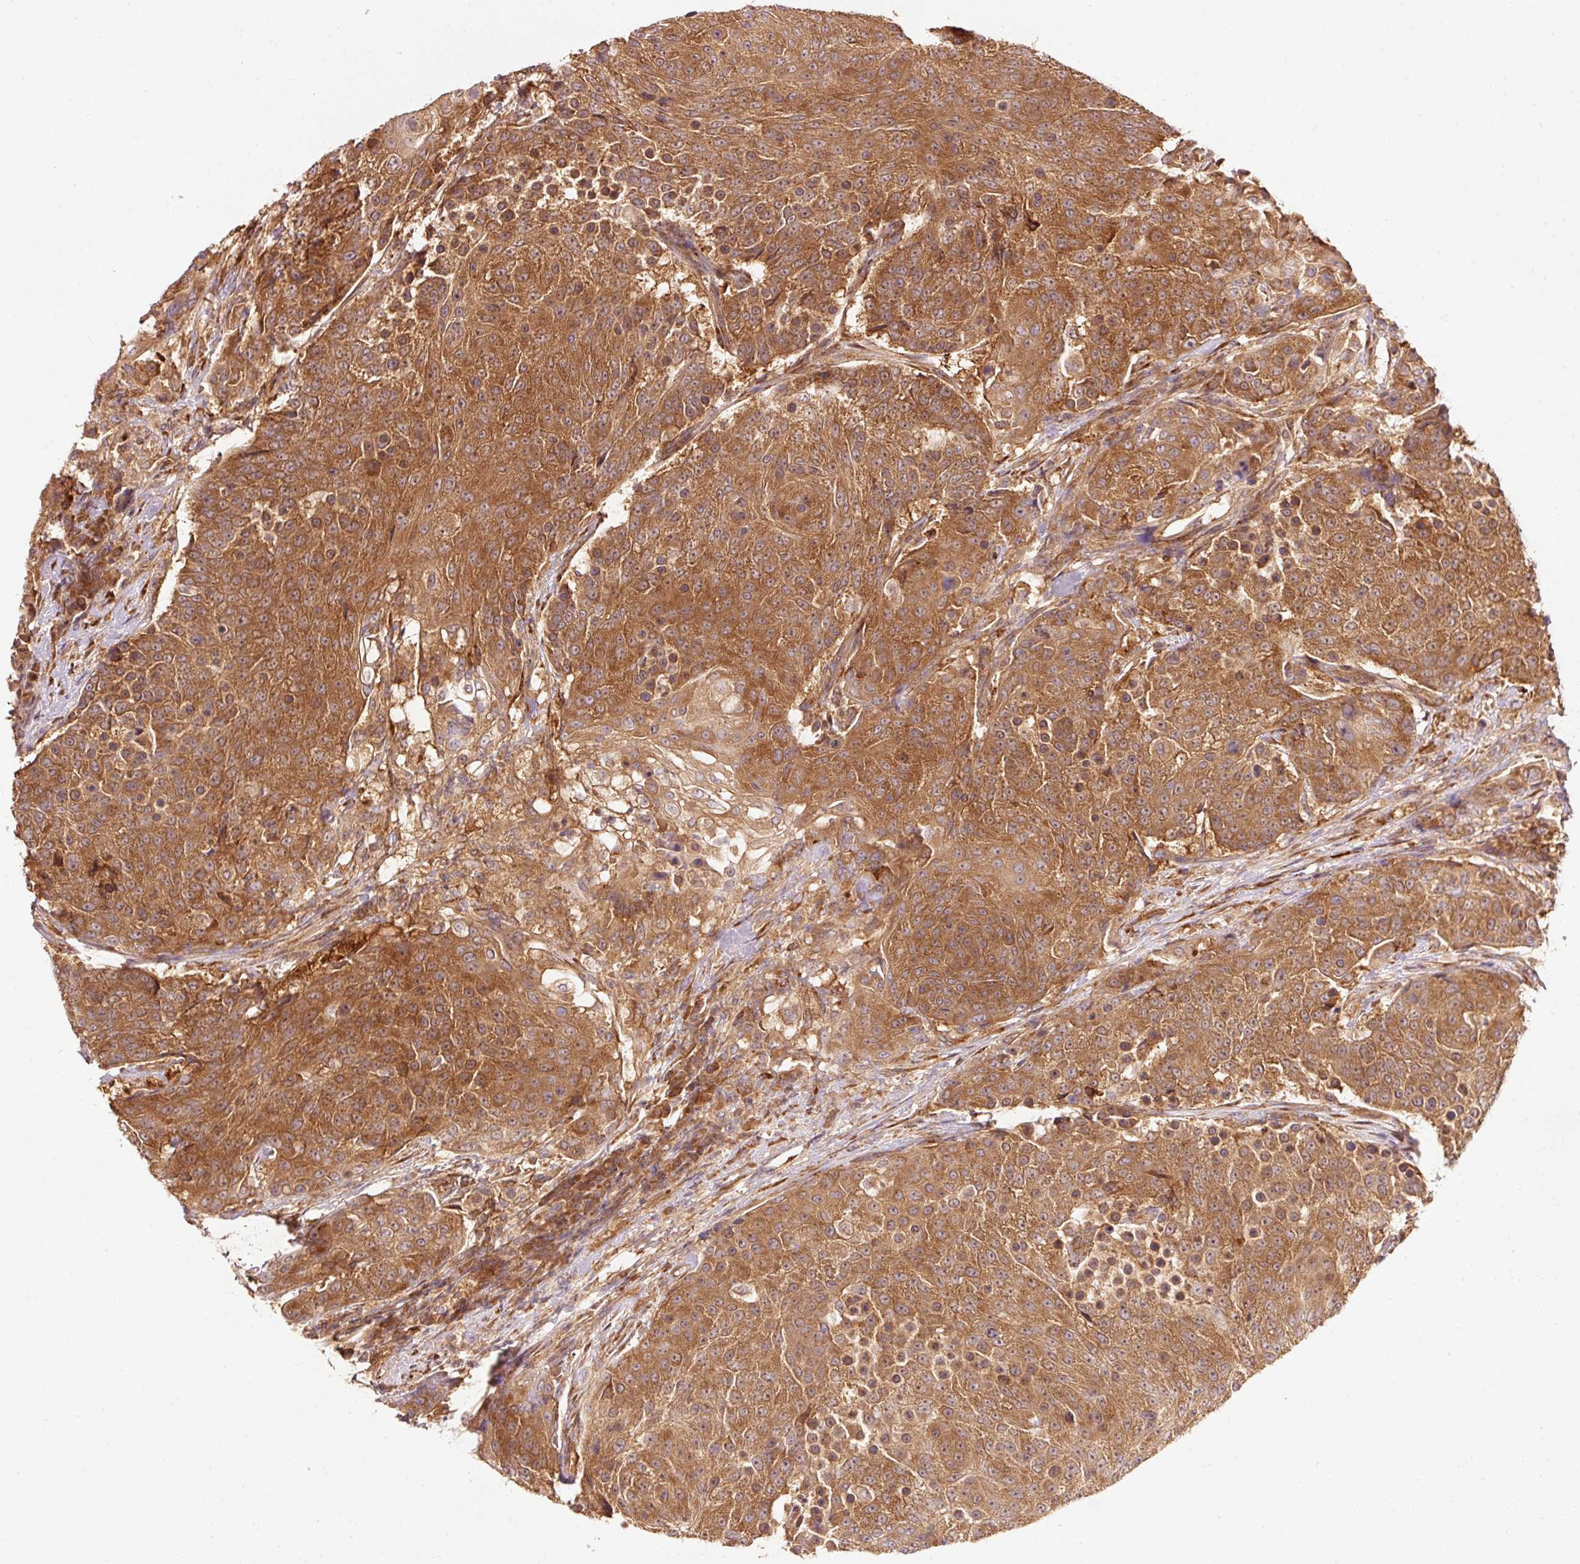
{"staining": {"intensity": "moderate", "quantity": ">75%", "location": "cytoplasmic/membranous"}, "tissue": "urothelial cancer", "cell_type": "Tumor cells", "image_type": "cancer", "snomed": [{"axis": "morphology", "description": "Urothelial carcinoma, High grade"}, {"axis": "topography", "description": "Urinary bladder"}], "caption": "High-power microscopy captured an immunohistochemistry (IHC) image of high-grade urothelial carcinoma, revealing moderate cytoplasmic/membranous staining in approximately >75% of tumor cells.", "gene": "PDAP1", "patient": {"sex": "female", "age": 63}}